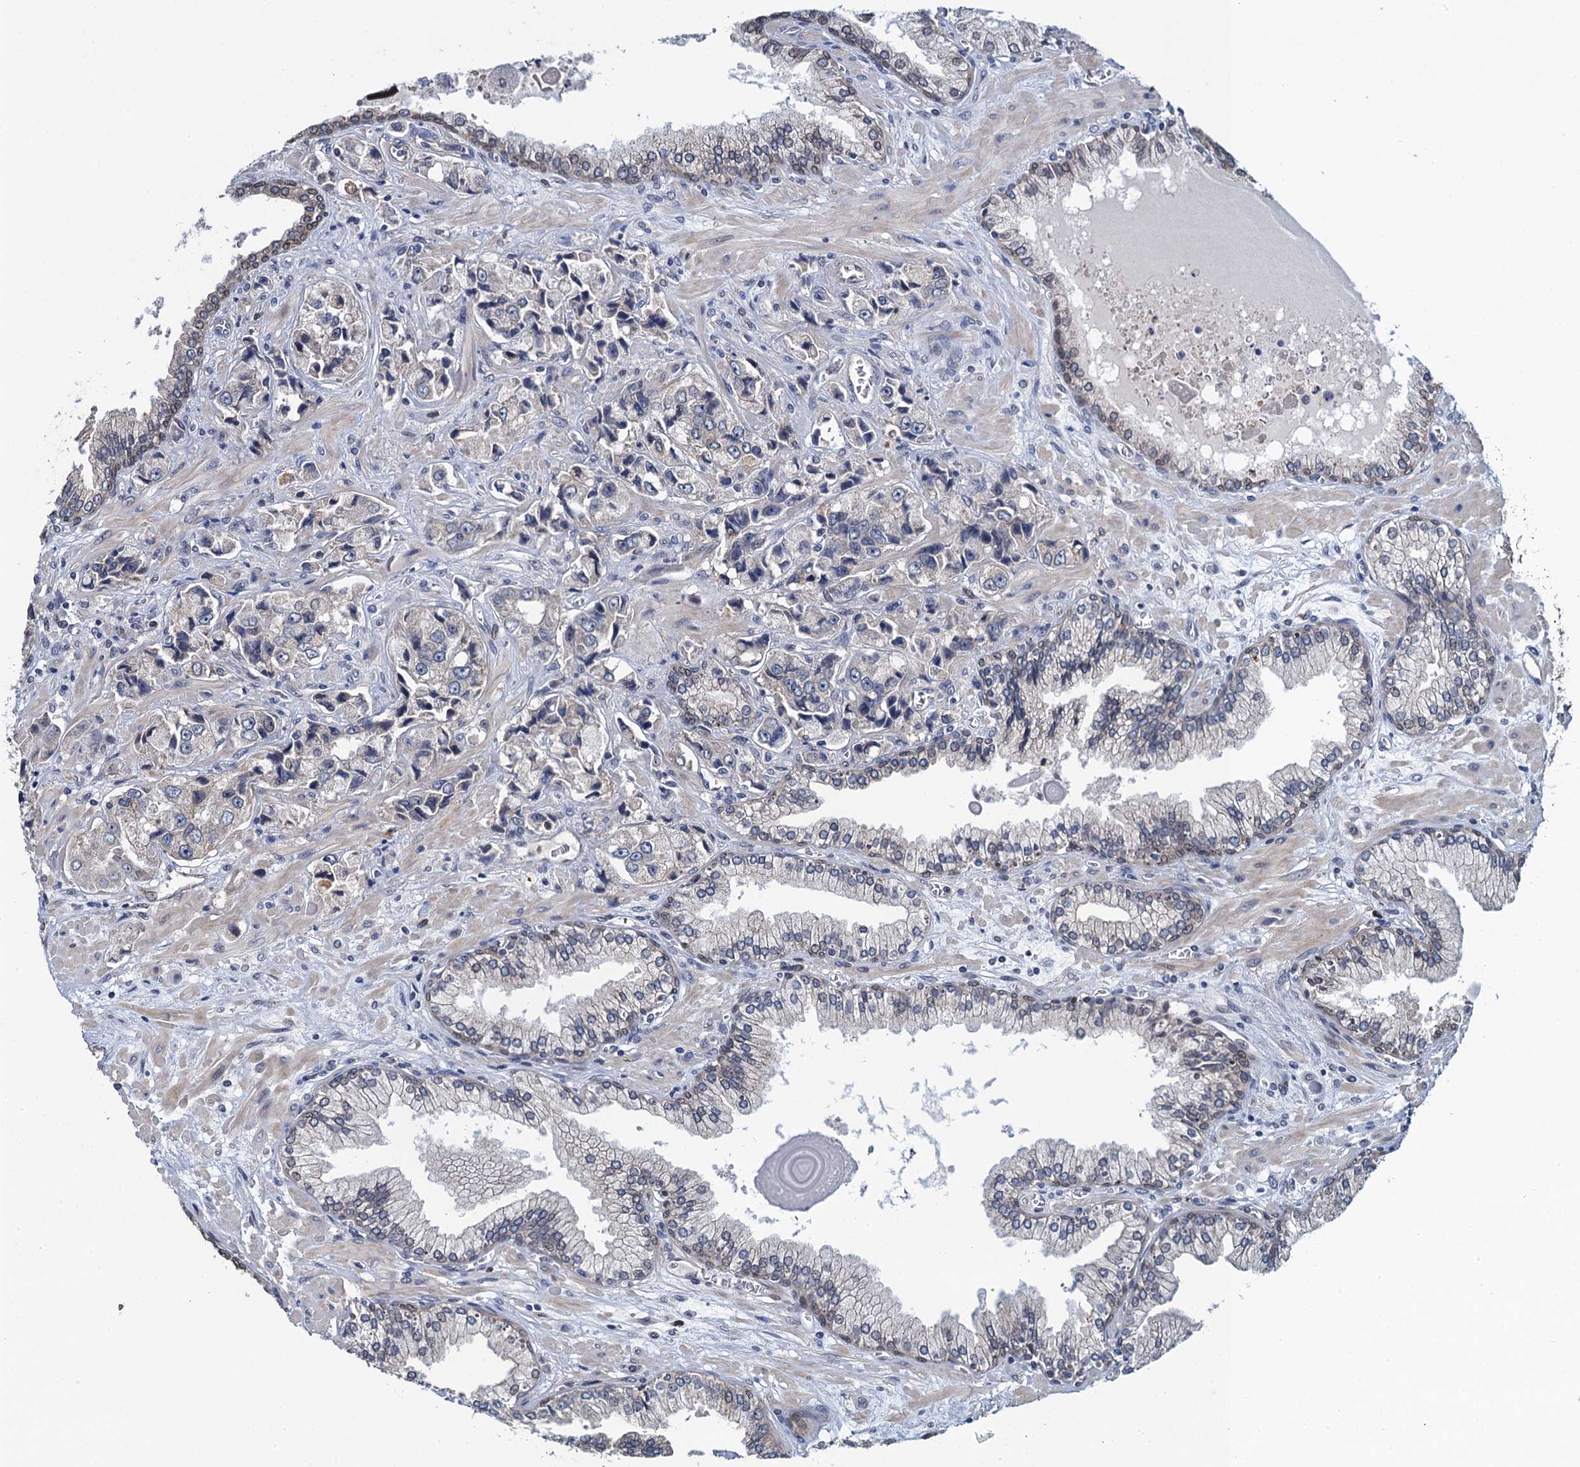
{"staining": {"intensity": "negative", "quantity": "none", "location": "none"}, "tissue": "prostate cancer", "cell_type": "Tumor cells", "image_type": "cancer", "snomed": [{"axis": "morphology", "description": "Adenocarcinoma, High grade"}, {"axis": "topography", "description": "Prostate"}], "caption": "IHC of prostate cancer (adenocarcinoma (high-grade)) reveals no expression in tumor cells. (DAB immunohistochemistry, high magnification).", "gene": "EVX2", "patient": {"sex": "male", "age": 74}}